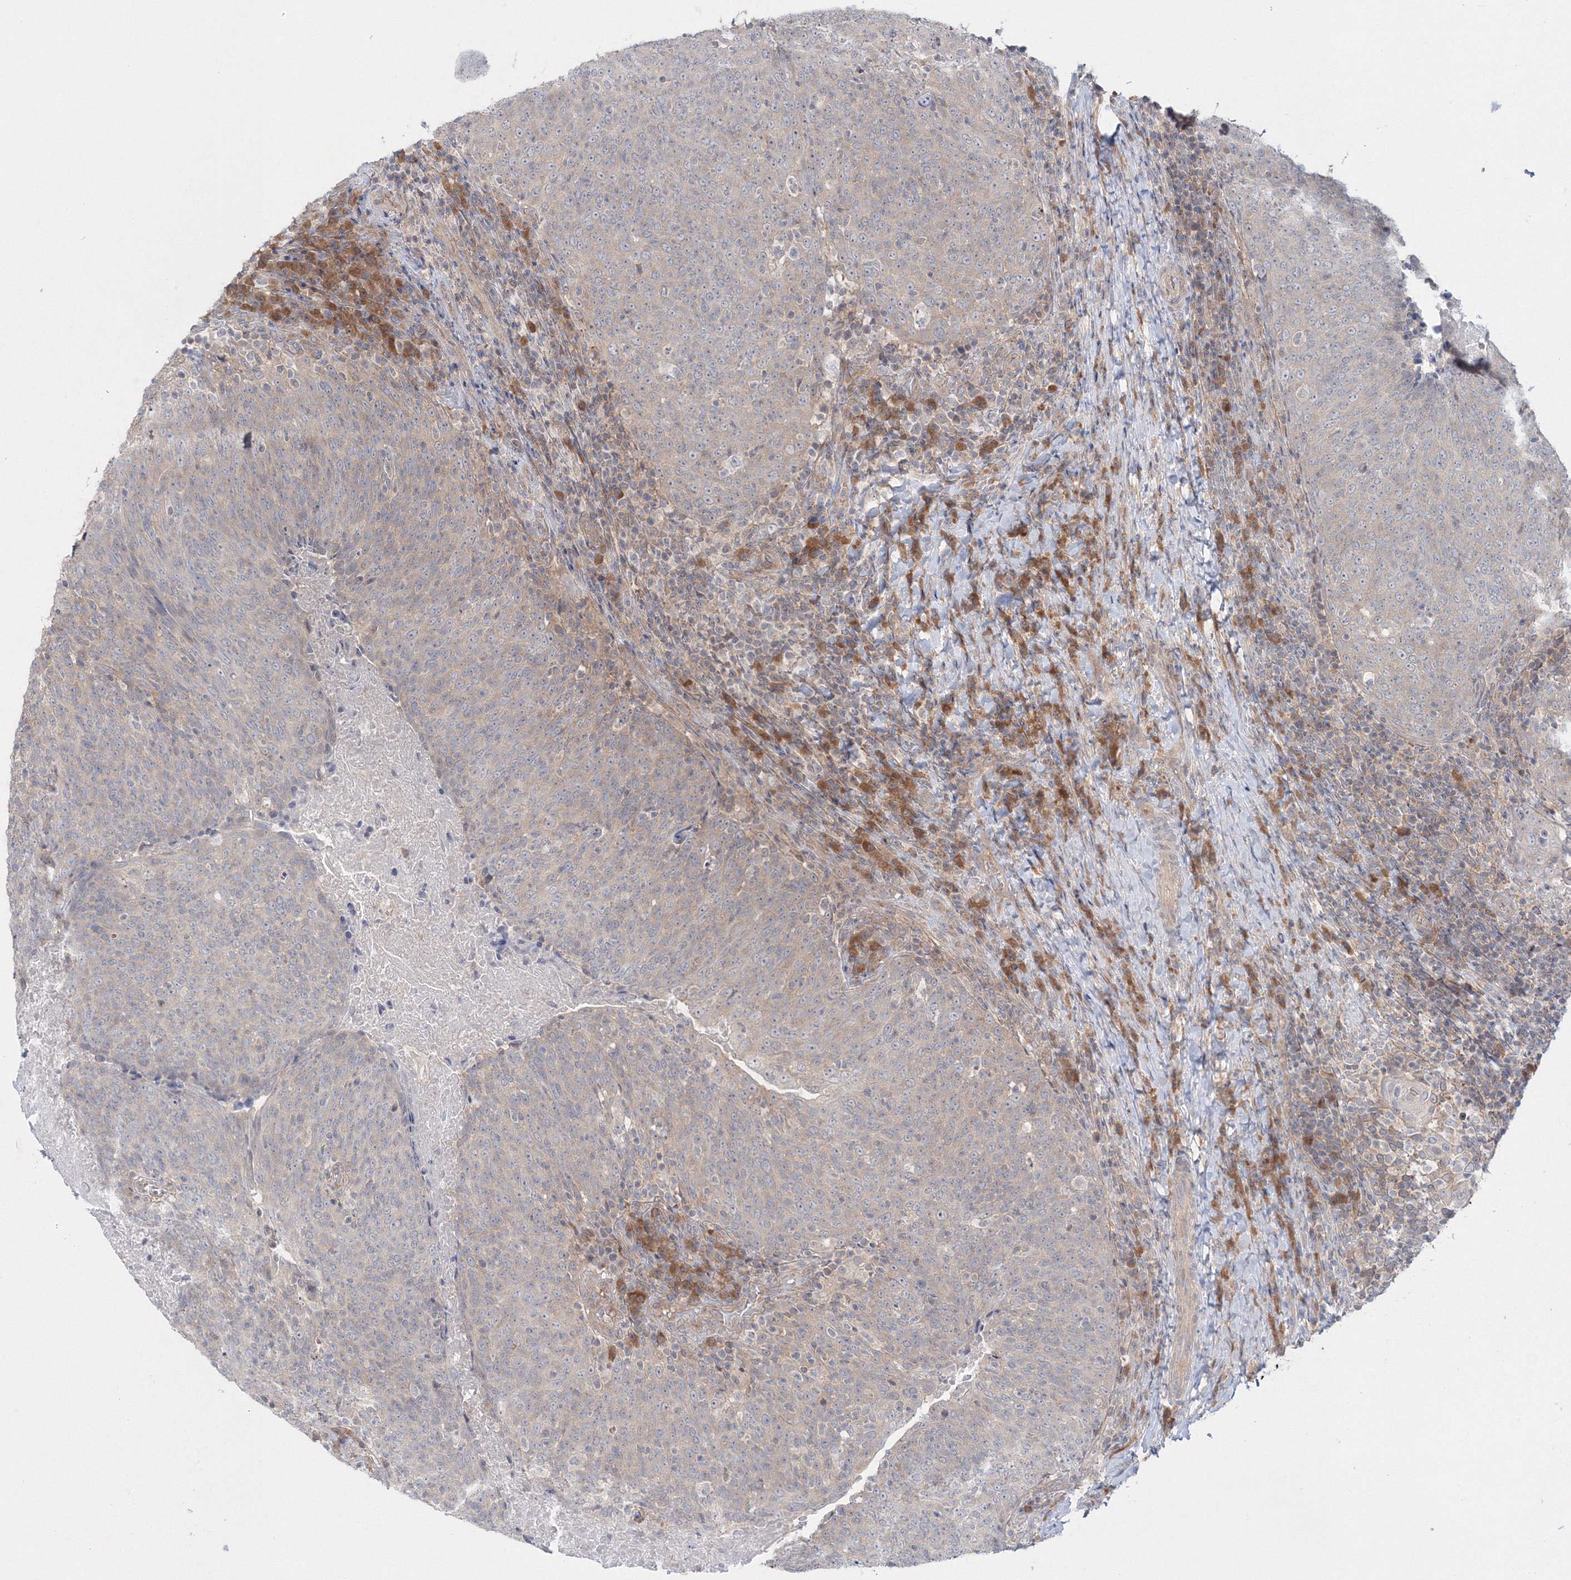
{"staining": {"intensity": "negative", "quantity": "none", "location": "none"}, "tissue": "head and neck cancer", "cell_type": "Tumor cells", "image_type": "cancer", "snomed": [{"axis": "morphology", "description": "Squamous cell carcinoma, NOS"}, {"axis": "morphology", "description": "Squamous cell carcinoma, metastatic, NOS"}, {"axis": "topography", "description": "Lymph node"}, {"axis": "topography", "description": "Head-Neck"}], "caption": "DAB (3,3'-diaminobenzidine) immunohistochemical staining of head and neck cancer reveals no significant expression in tumor cells.", "gene": "IPMK", "patient": {"sex": "male", "age": 62}}